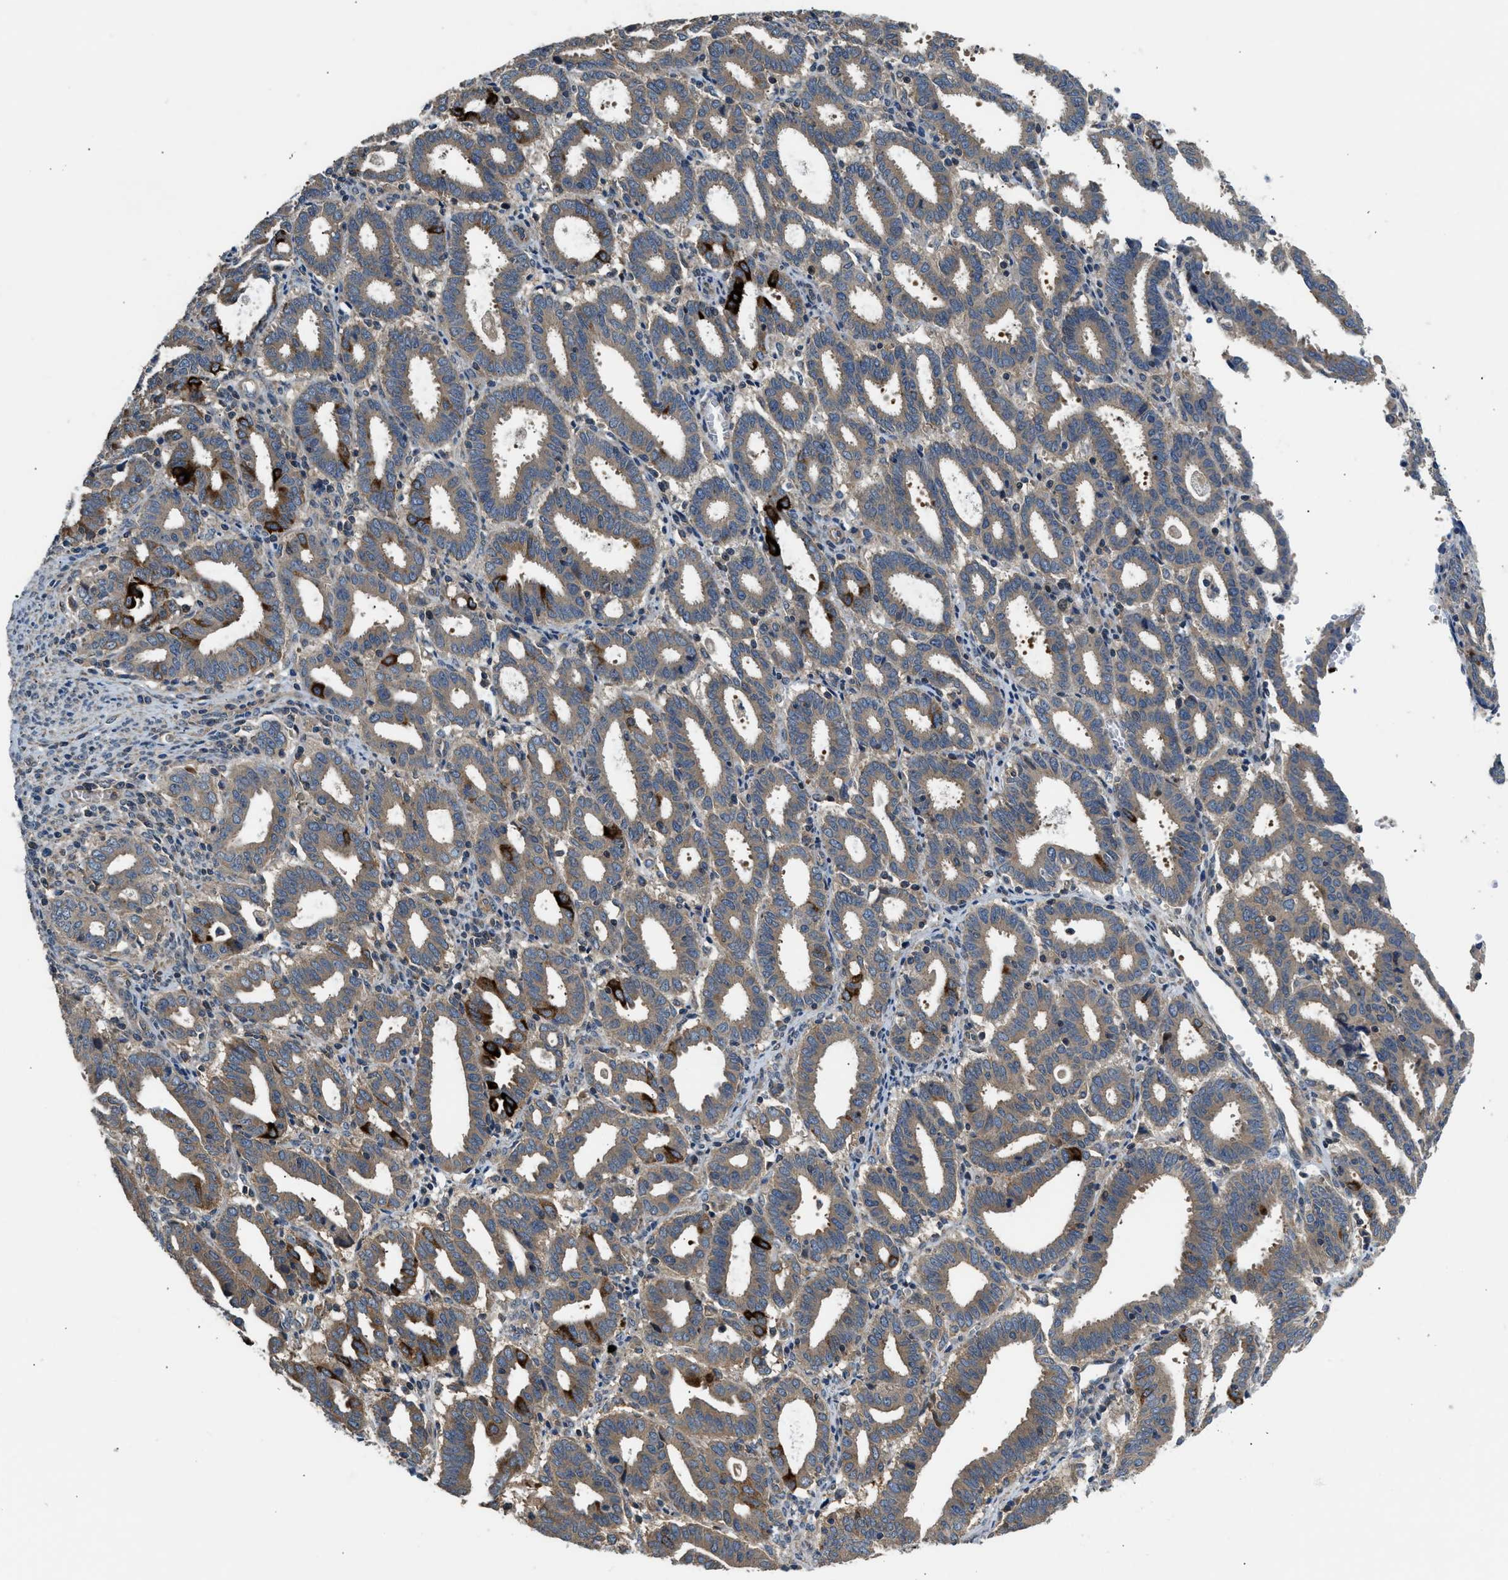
{"staining": {"intensity": "strong", "quantity": "25%-75%", "location": "cytoplasmic/membranous"}, "tissue": "endometrial cancer", "cell_type": "Tumor cells", "image_type": "cancer", "snomed": [{"axis": "morphology", "description": "Adenocarcinoma, NOS"}, {"axis": "topography", "description": "Uterus"}], "caption": "Immunohistochemistry (IHC) micrograph of neoplastic tissue: endometrial adenocarcinoma stained using immunohistochemistry (IHC) displays high levels of strong protein expression localized specifically in the cytoplasmic/membranous of tumor cells, appearing as a cytoplasmic/membranous brown color.", "gene": "IL3RA", "patient": {"sex": "female", "age": 83}}